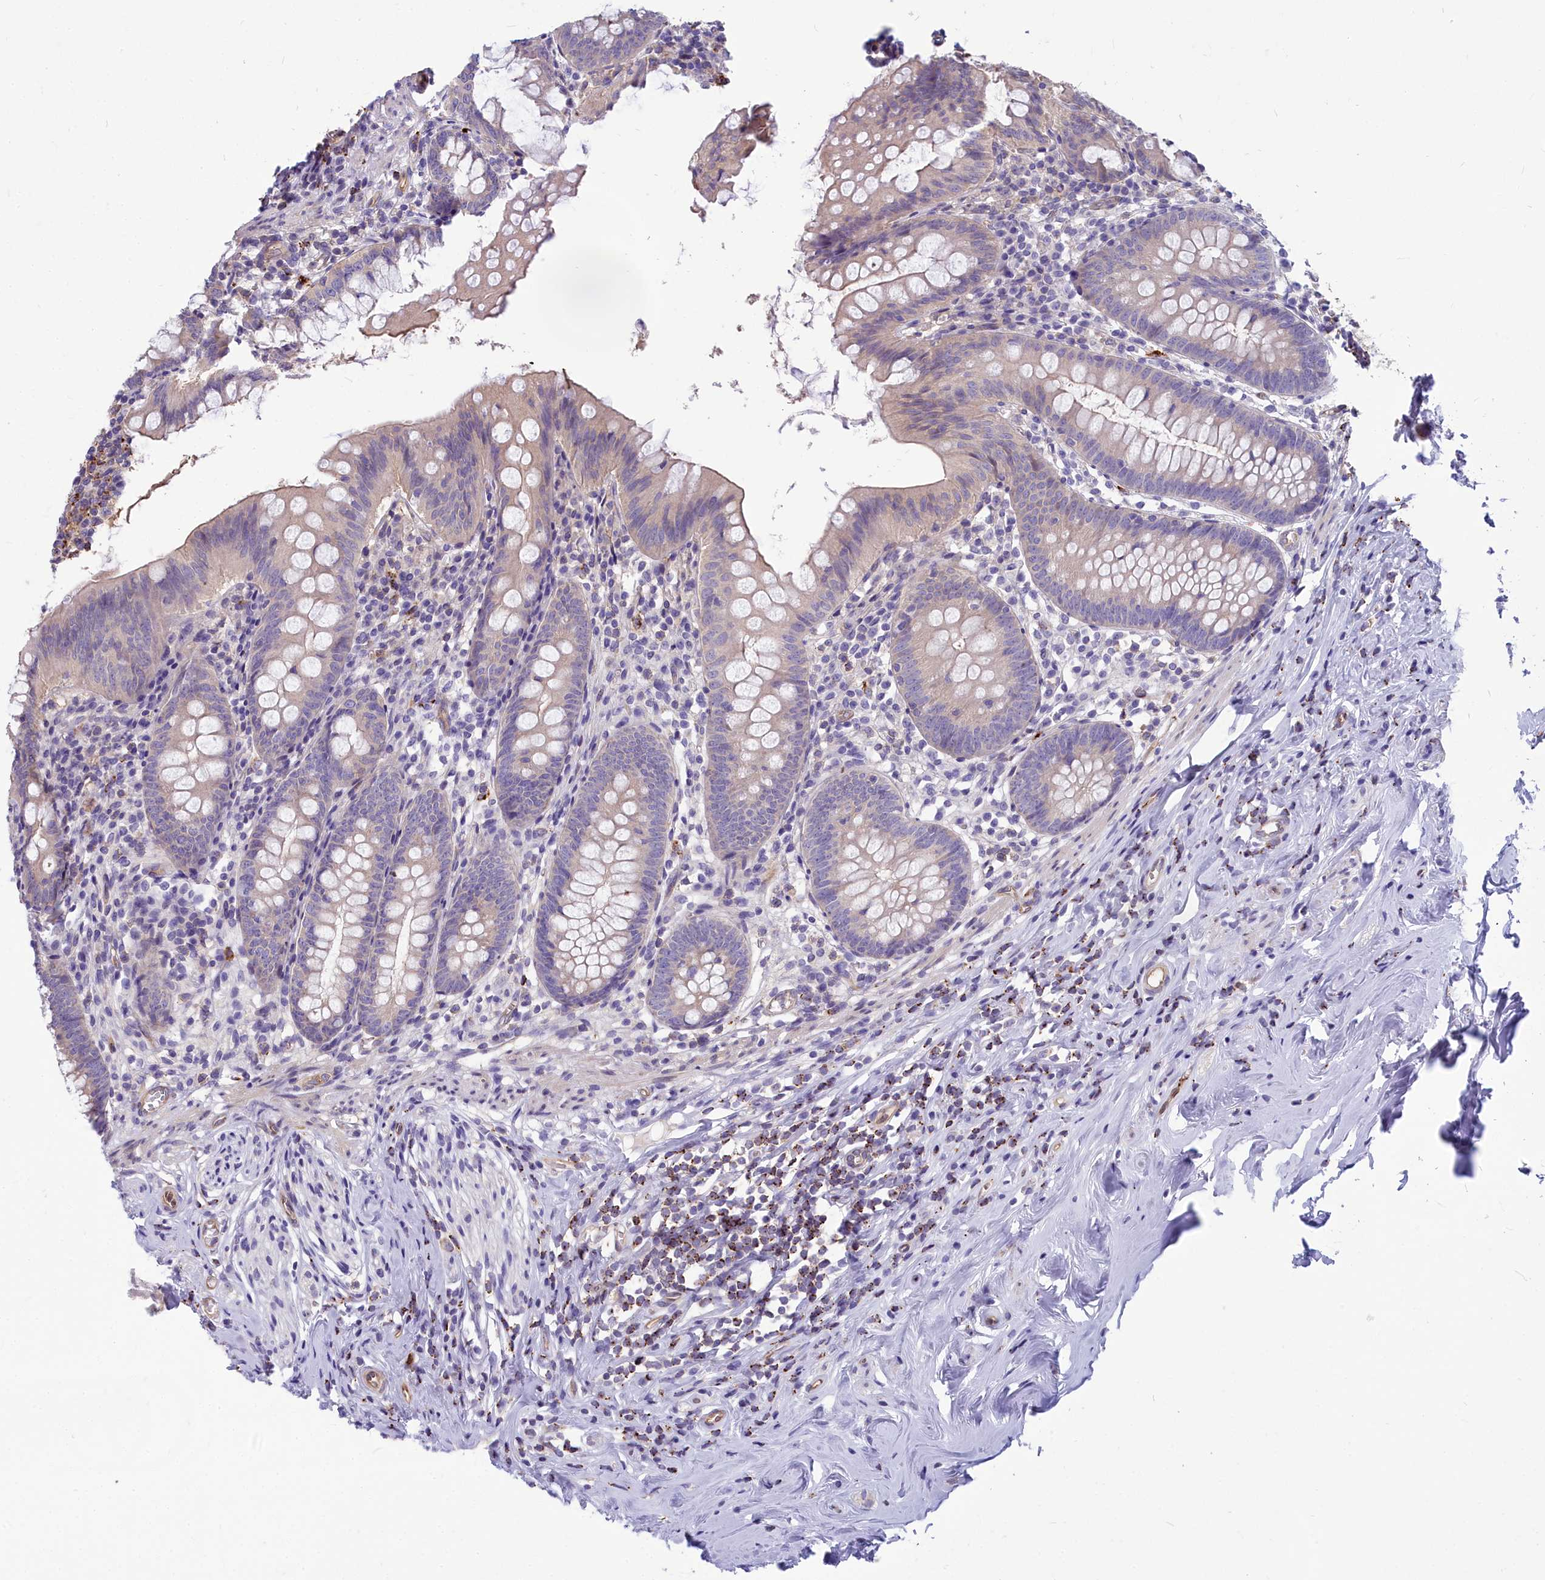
{"staining": {"intensity": "weak", "quantity": "25%-75%", "location": "cytoplasmic/membranous"}, "tissue": "appendix", "cell_type": "Glandular cells", "image_type": "normal", "snomed": [{"axis": "morphology", "description": "Normal tissue, NOS"}, {"axis": "topography", "description": "Appendix"}], "caption": "Weak cytoplasmic/membranous positivity for a protein is appreciated in about 25%-75% of glandular cells of unremarkable appendix using immunohistochemistry.", "gene": "HLA", "patient": {"sex": "female", "age": 51}}